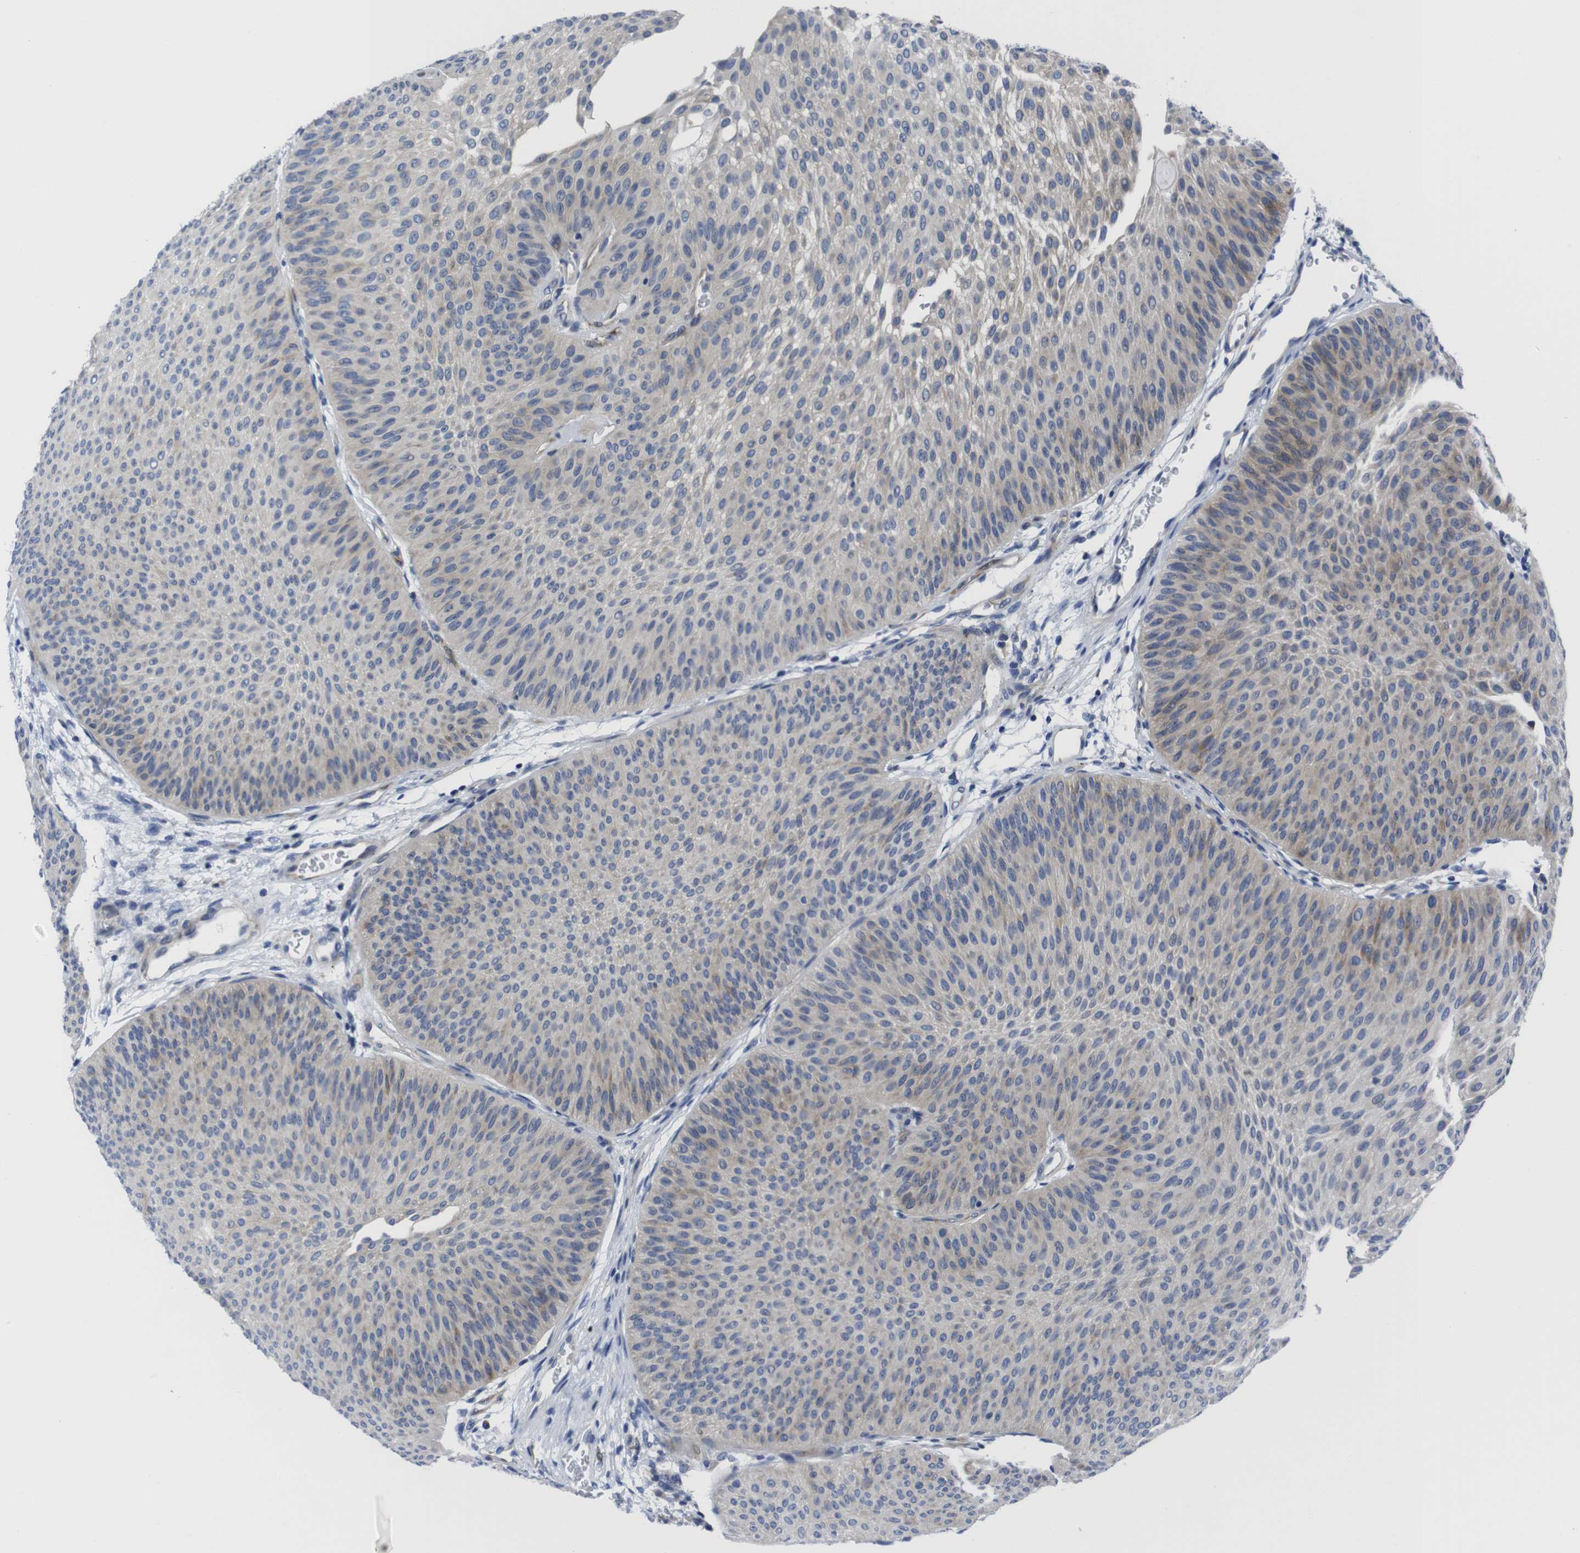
{"staining": {"intensity": "weak", "quantity": ">75%", "location": "cytoplasmic/membranous"}, "tissue": "urothelial cancer", "cell_type": "Tumor cells", "image_type": "cancer", "snomed": [{"axis": "morphology", "description": "Urothelial carcinoma, Low grade"}, {"axis": "topography", "description": "Urinary bladder"}], "caption": "Weak cytoplasmic/membranous protein expression is appreciated in approximately >75% of tumor cells in urothelial cancer.", "gene": "EIF4A1", "patient": {"sex": "female", "age": 60}}